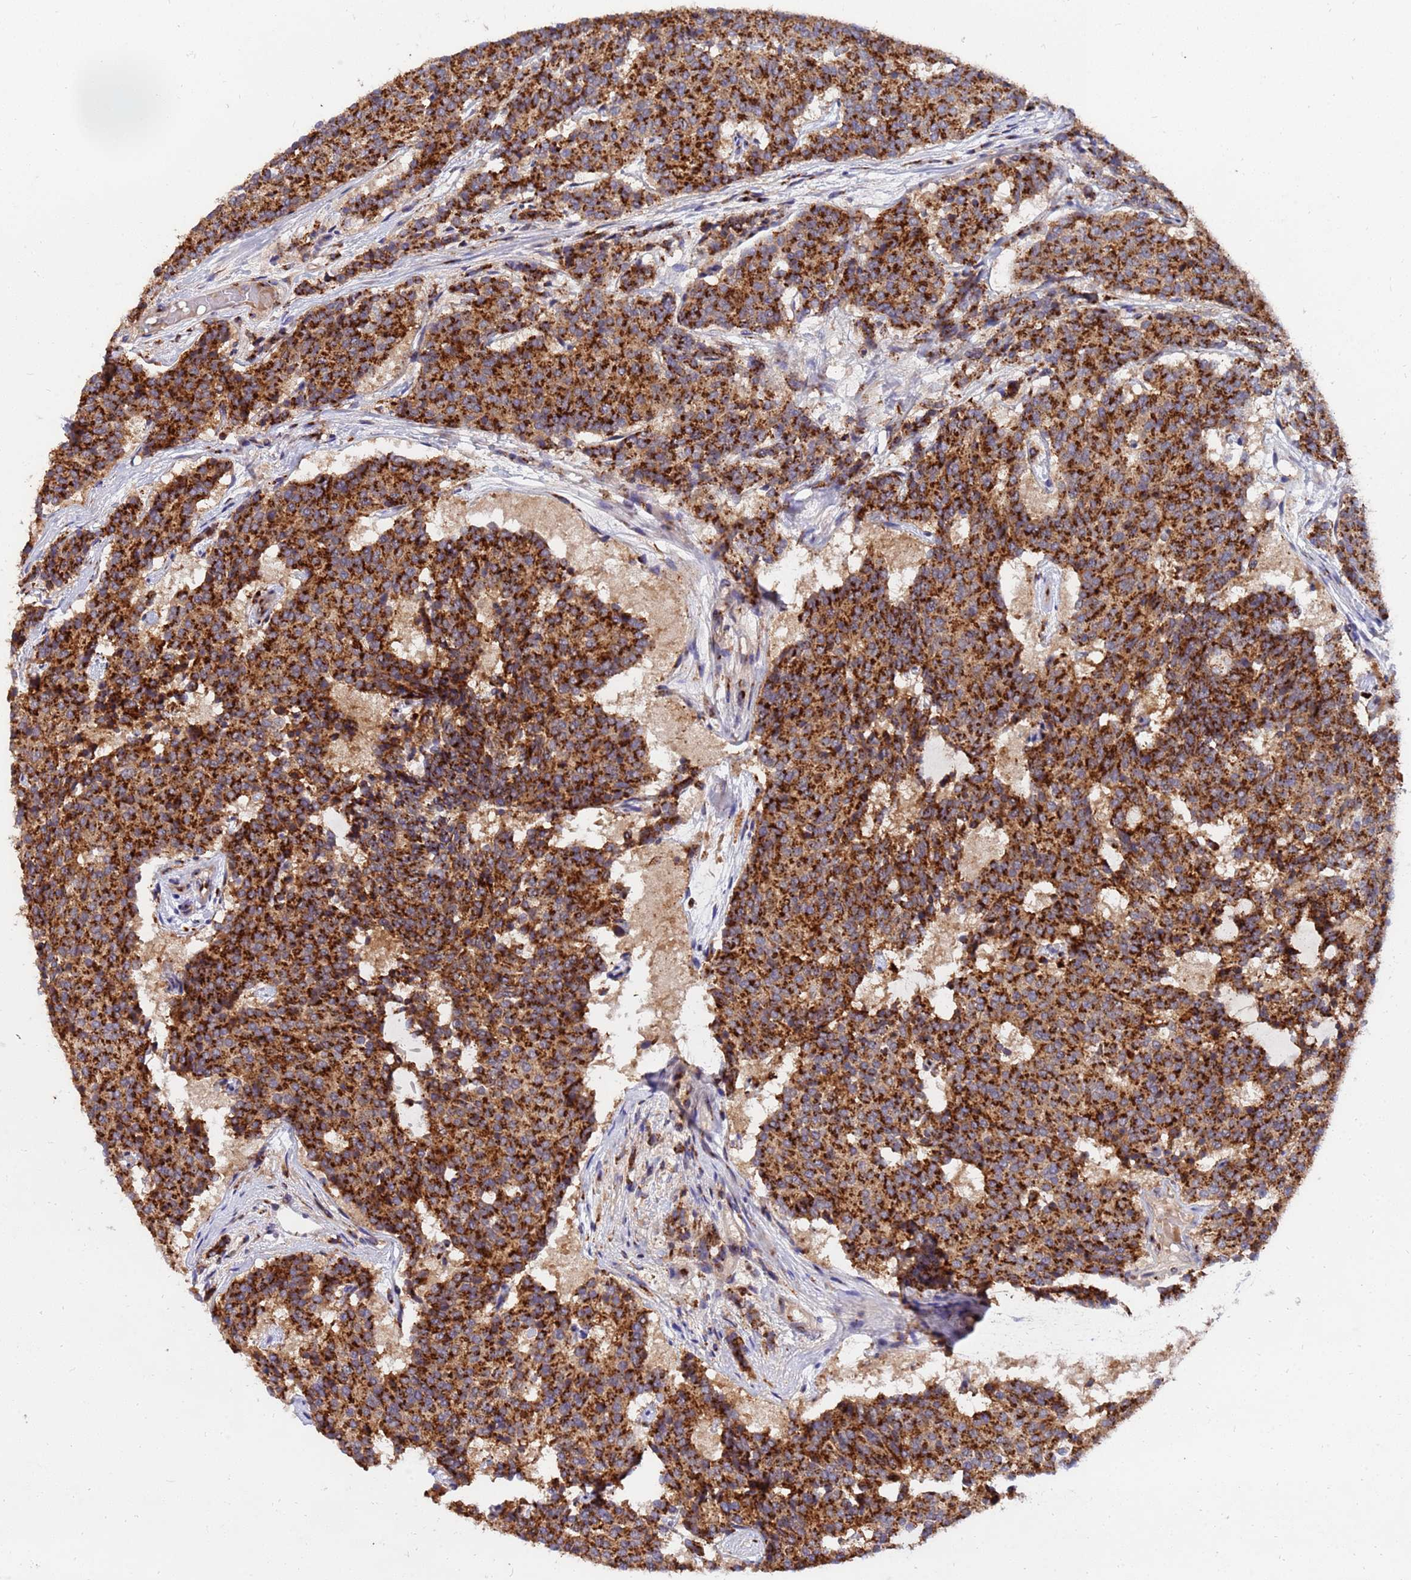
{"staining": {"intensity": "strong", "quantity": ">75%", "location": "cytoplasmic/membranous"}, "tissue": "carcinoid", "cell_type": "Tumor cells", "image_type": "cancer", "snomed": [{"axis": "morphology", "description": "Carcinoid, malignant, NOS"}, {"axis": "topography", "description": "Pancreas"}], "caption": "Malignant carcinoid was stained to show a protein in brown. There is high levels of strong cytoplasmic/membranous expression in about >75% of tumor cells. The staining was performed using DAB (3,3'-diaminobenzidine) to visualize the protein expression in brown, while the nuclei were stained in blue with hematoxylin (Magnification: 20x).", "gene": "HPS3", "patient": {"sex": "female", "age": 54}}